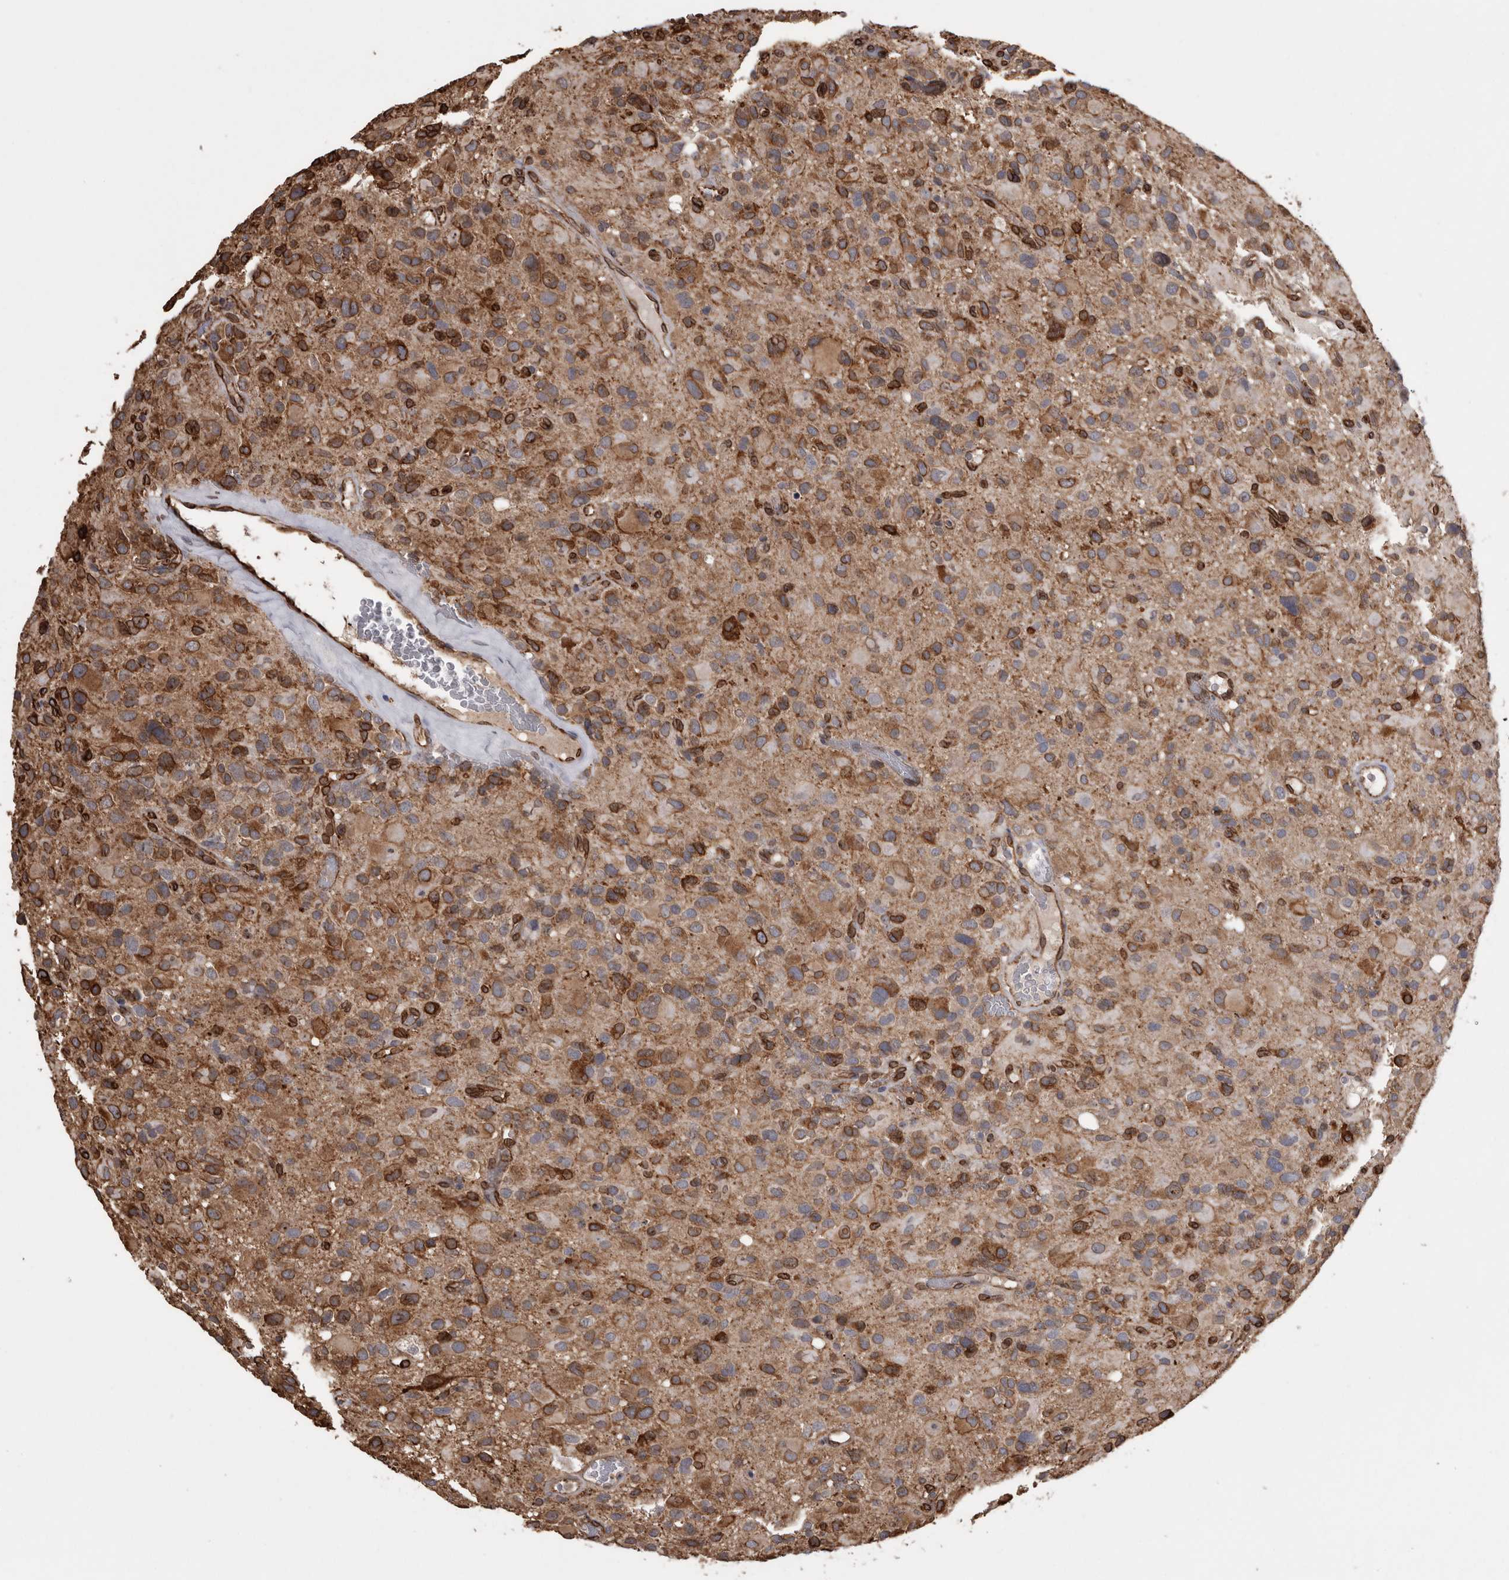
{"staining": {"intensity": "strong", "quantity": "25%-75%", "location": "cytoplasmic/membranous"}, "tissue": "glioma", "cell_type": "Tumor cells", "image_type": "cancer", "snomed": [{"axis": "morphology", "description": "Glioma, malignant, High grade"}, {"axis": "topography", "description": "Brain"}], "caption": "A high amount of strong cytoplasmic/membranous staining is identified in approximately 25%-75% of tumor cells in glioma tissue. (DAB (3,3'-diaminobenzidine) = brown stain, brightfield microscopy at high magnification).", "gene": "PON2", "patient": {"sex": "male", "age": 48}}